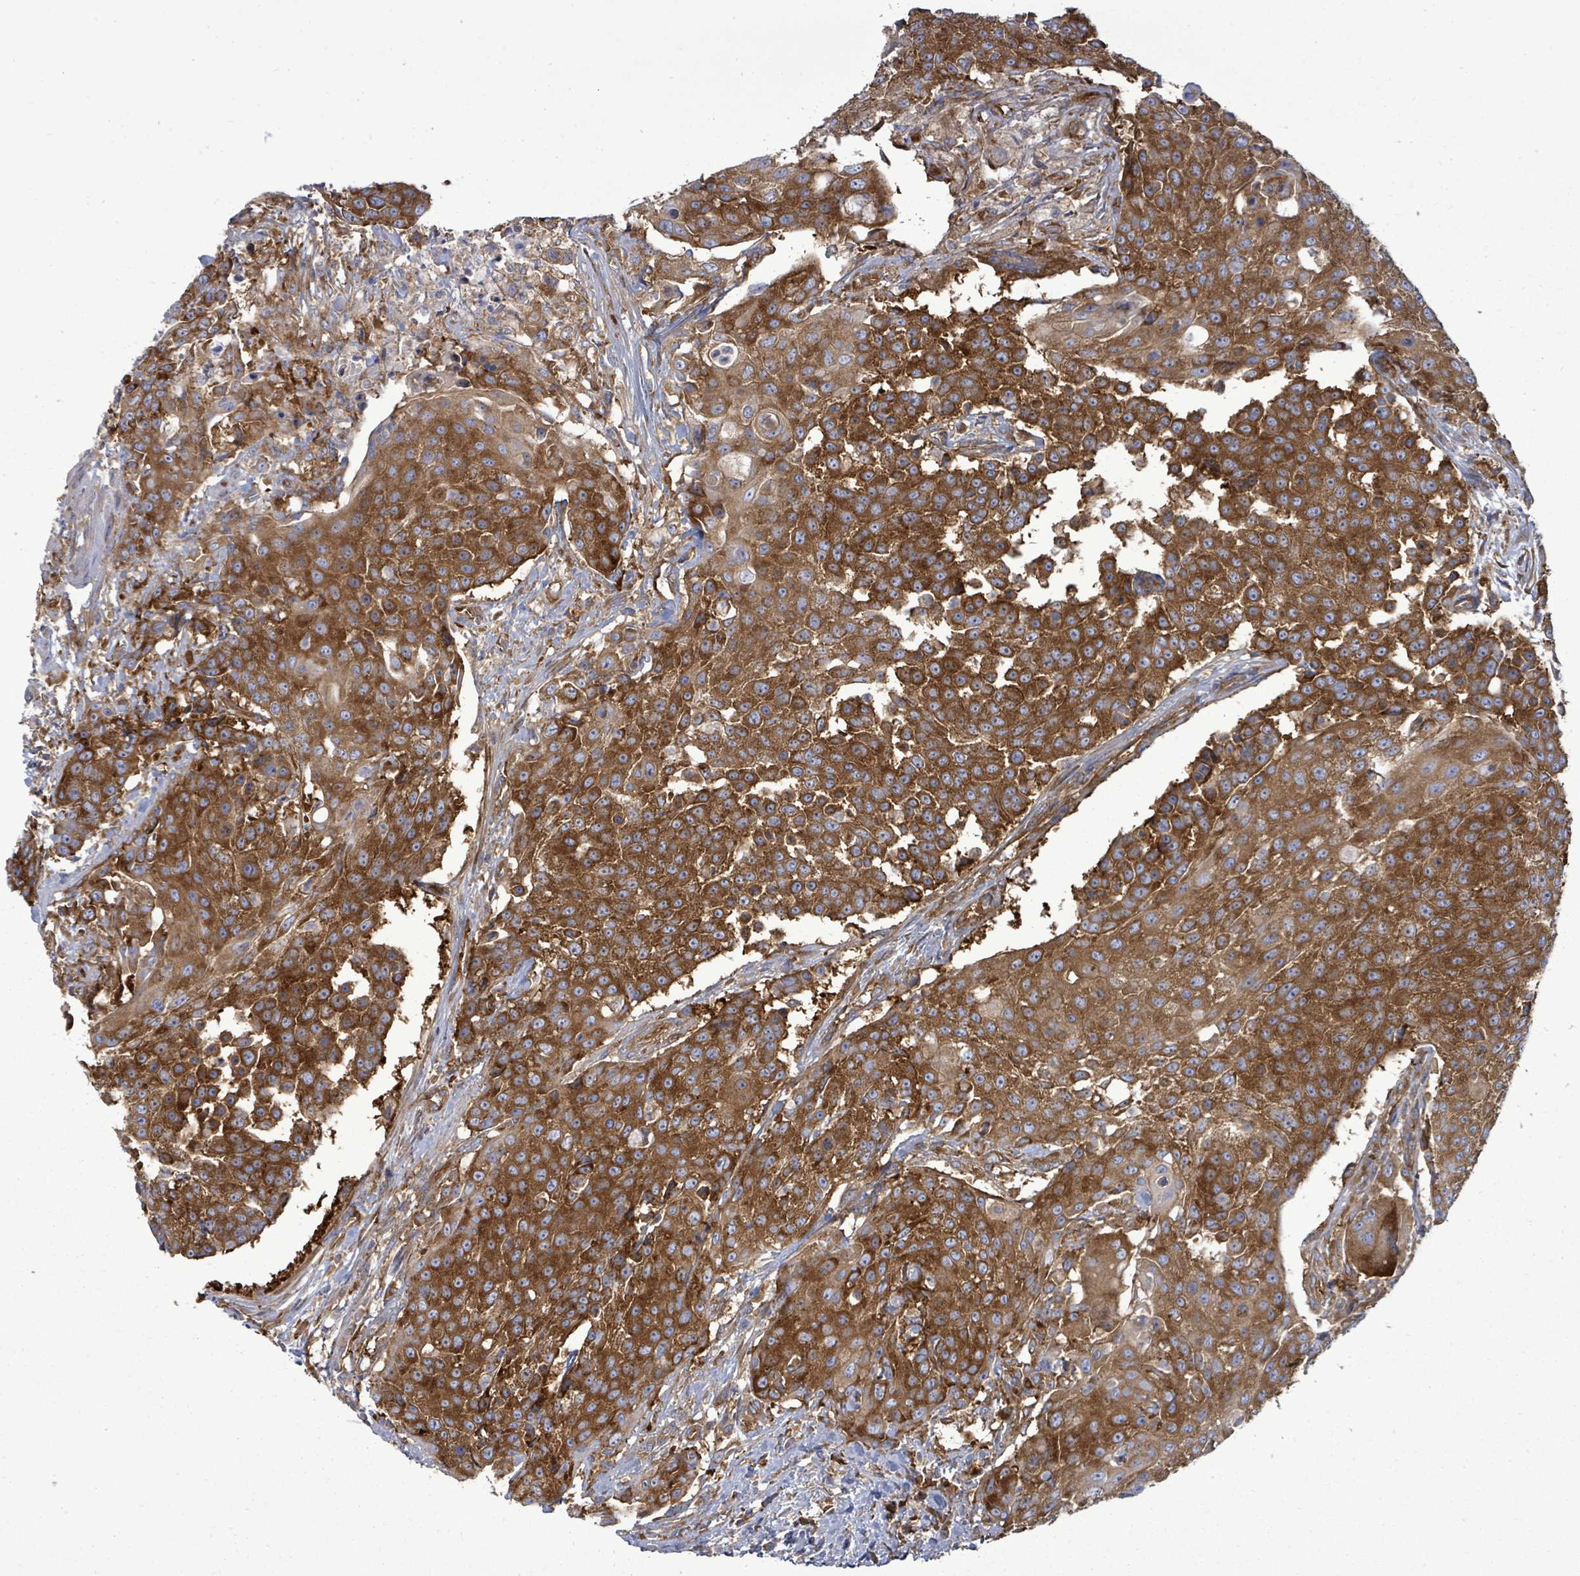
{"staining": {"intensity": "strong", "quantity": ">75%", "location": "cytoplasmic/membranous"}, "tissue": "urothelial cancer", "cell_type": "Tumor cells", "image_type": "cancer", "snomed": [{"axis": "morphology", "description": "Urothelial carcinoma, High grade"}, {"axis": "topography", "description": "Urinary bladder"}], "caption": "Immunohistochemistry (IHC) (DAB) staining of human urothelial cancer shows strong cytoplasmic/membranous protein staining in approximately >75% of tumor cells. (Stains: DAB in brown, nuclei in blue, Microscopy: brightfield microscopy at high magnification).", "gene": "EIF3C", "patient": {"sex": "female", "age": 63}}